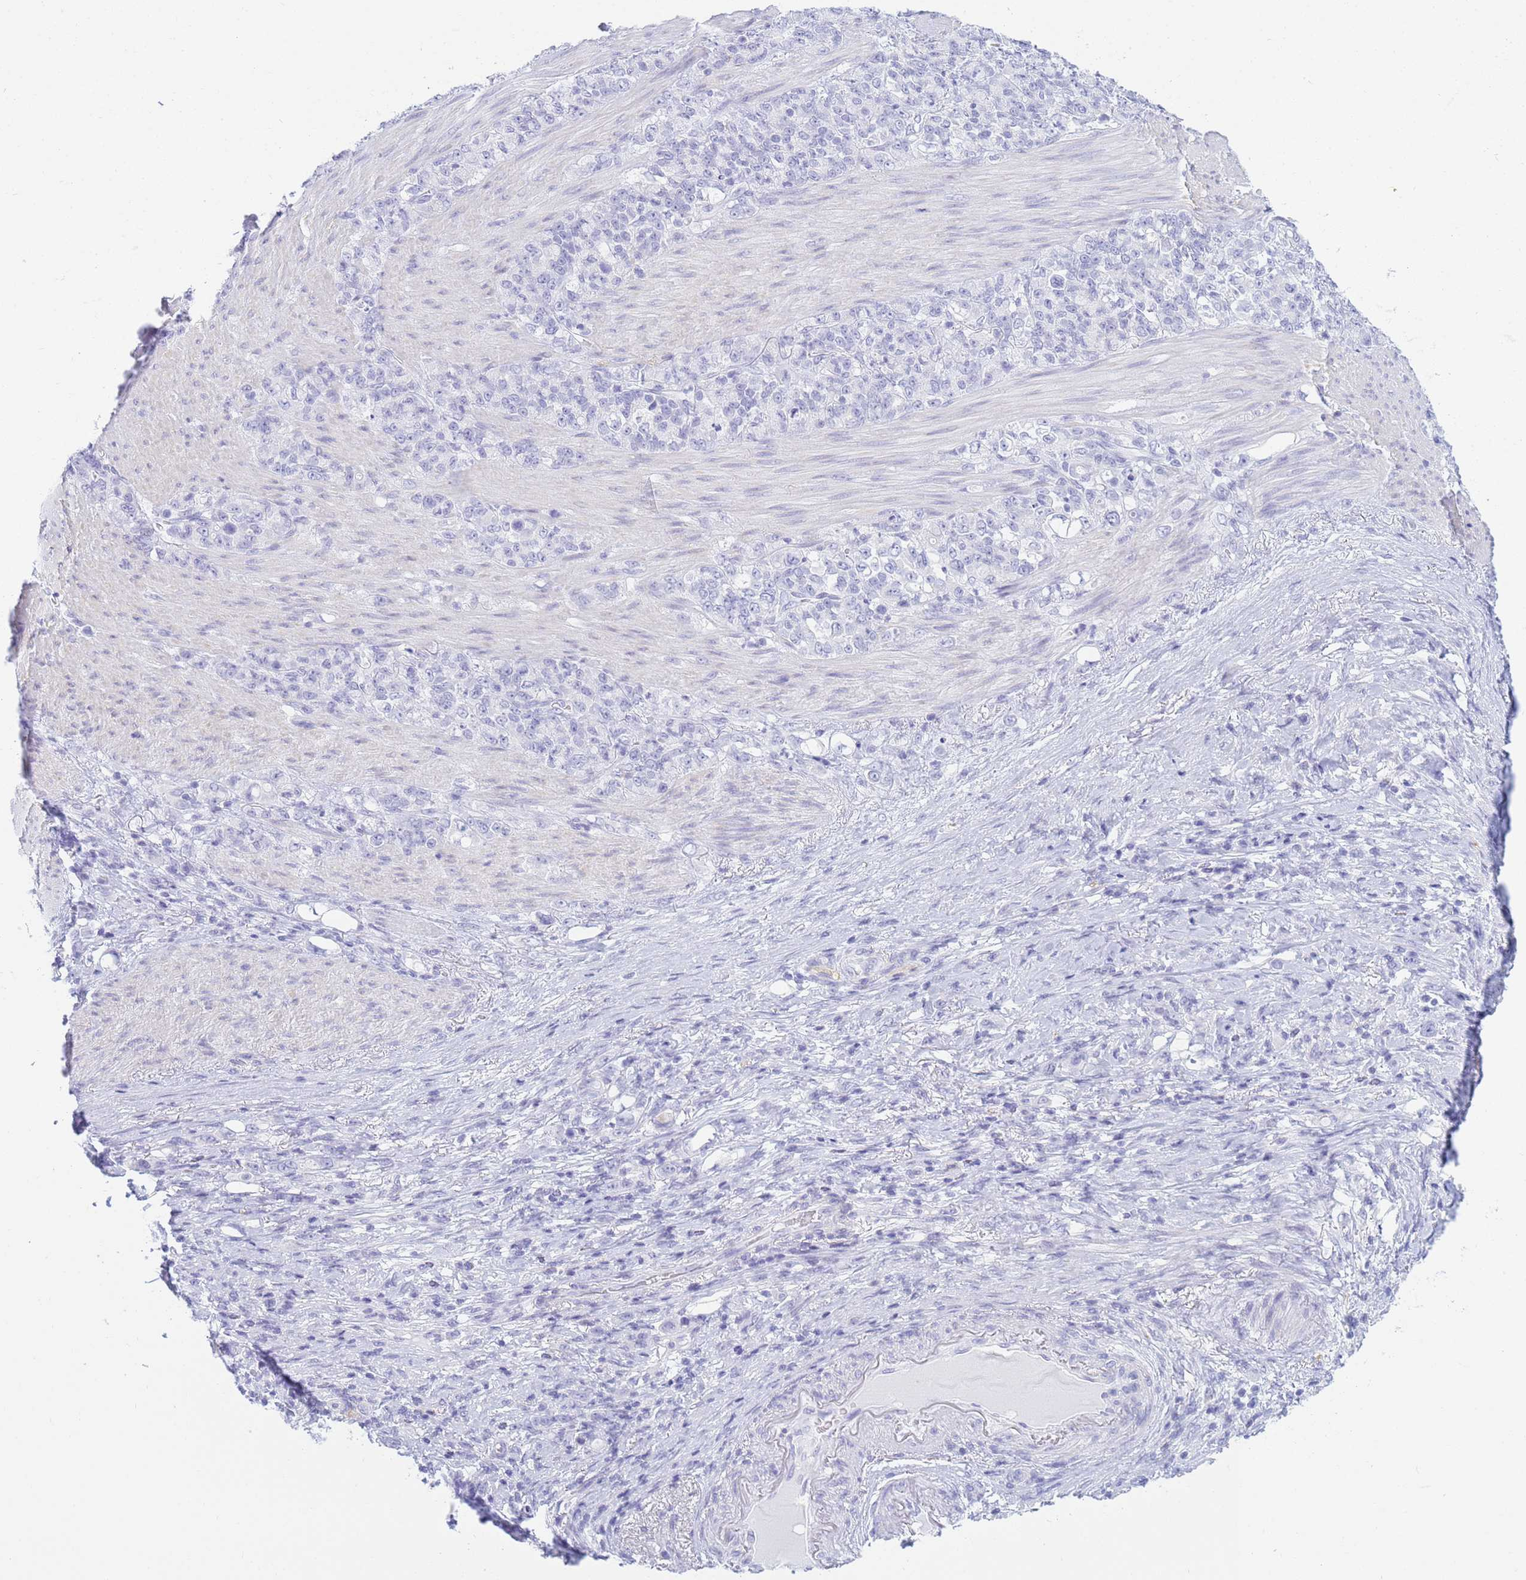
{"staining": {"intensity": "negative", "quantity": "none", "location": "none"}, "tissue": "stomach cancer", "cell_type": "Tumor cells", "image_type": "cancer", "snomed": [{"axis": "morphology", "description": "Adenocarcinoma, NOS"}, {"axis": "topography", "description": "Stomach"}], "caption": "Tumor cells show no significant staining in stomach cancer.", "gene": "SNX20", "patient": {"sex": "female", "age": 79}}